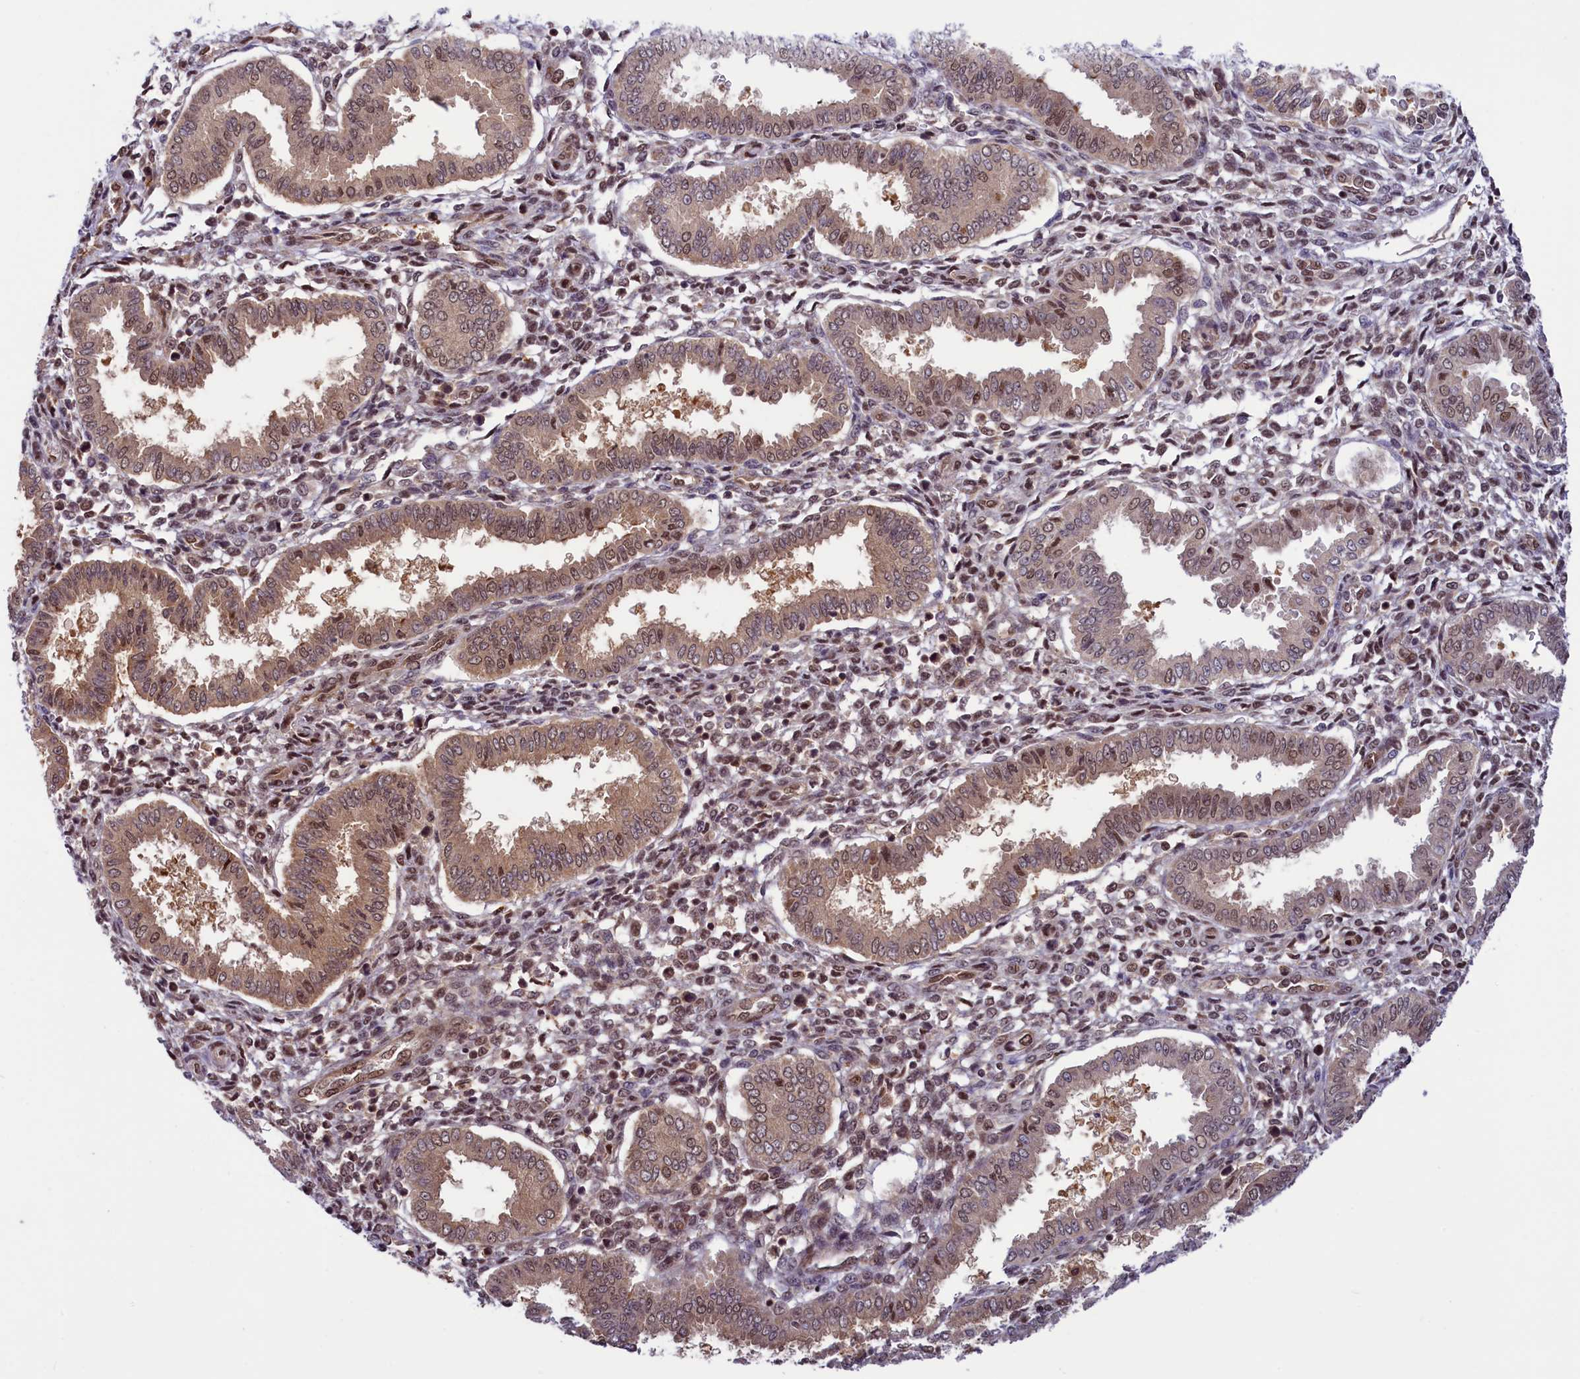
{"staining": {"intensity": "moderate", "quantity": "25%-75%", "location": "nuclear"}, "tissue": "endometrium", "cell_type": "Cells in endometrial stroma", "image_type": "normal", "snomed": [{"axis": "morphology", "description": "Normal tissue, NOS"}, {"axis": "topography", "description": "Endometrium"}], "caption": "Protein expression analysis of benign human endometrium reveals moderate nuclear staining in approximately 25%-75% of cells in endometrial stroma.", "gene": "SLC7A6OS", "patient": {"sex": "female", "age": 24}}